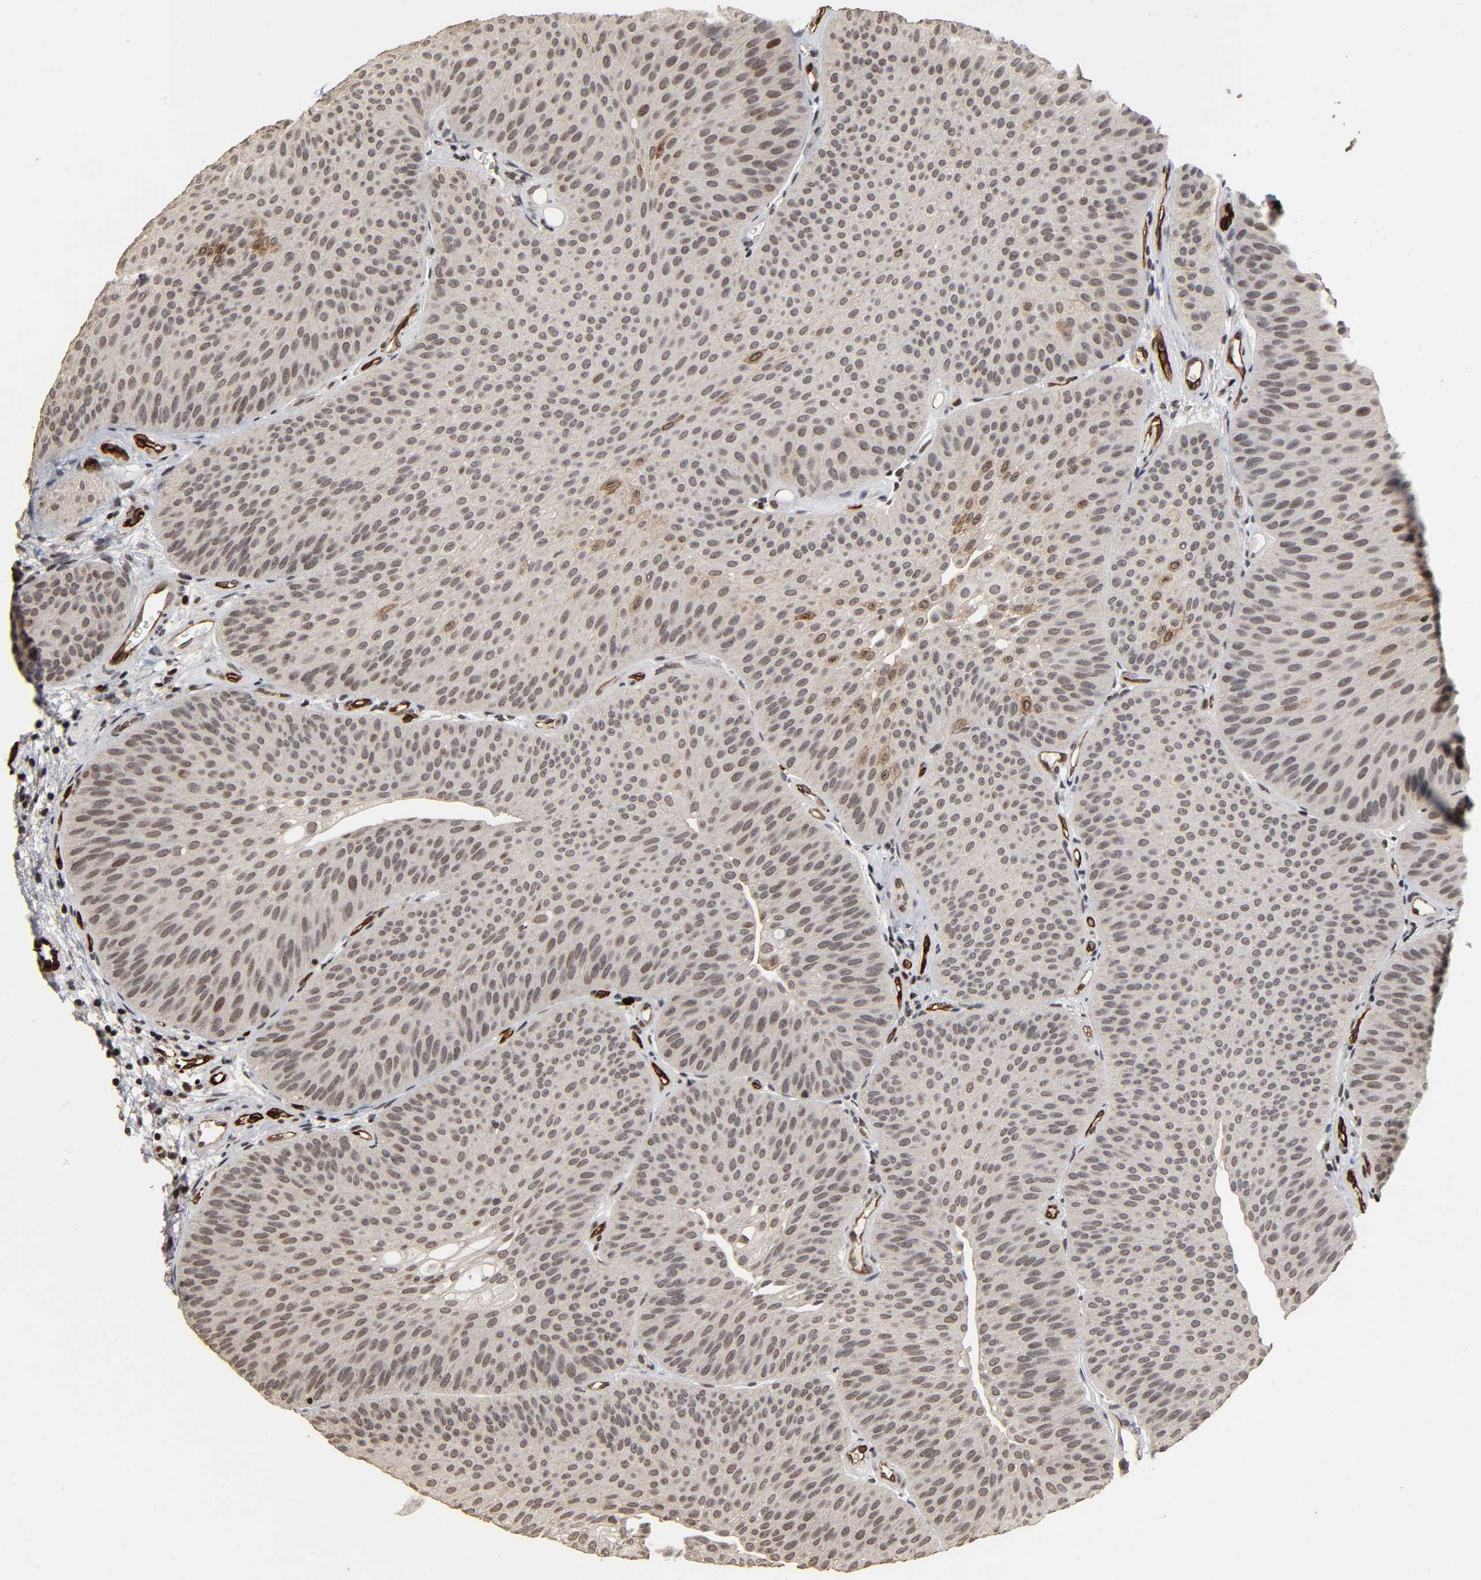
{"staining": {"intensity": "weak", "quantity": ">75%", "location": "cytoplasmic/membranous,nuclear"}, "tissue": "urothelial cancer", "cell_type": "Tumor cells", "image_type": "cancer", "snomed": [{"axis": "morphology", "description": "Urothelial carcinoma, Low grade"}, {"axis": "topography", "description": "Urinary bladder"}], "caption": "A high-resolution image shows immunohistochemistry (IHC) staining of urothelial cancer, which exhibits weak cytoplasmic/membranous and nuclear staining in approximately >75% of tumor cells.", "gene": "AHNAK2", "patient": {"sex": "female", "age": 60}}